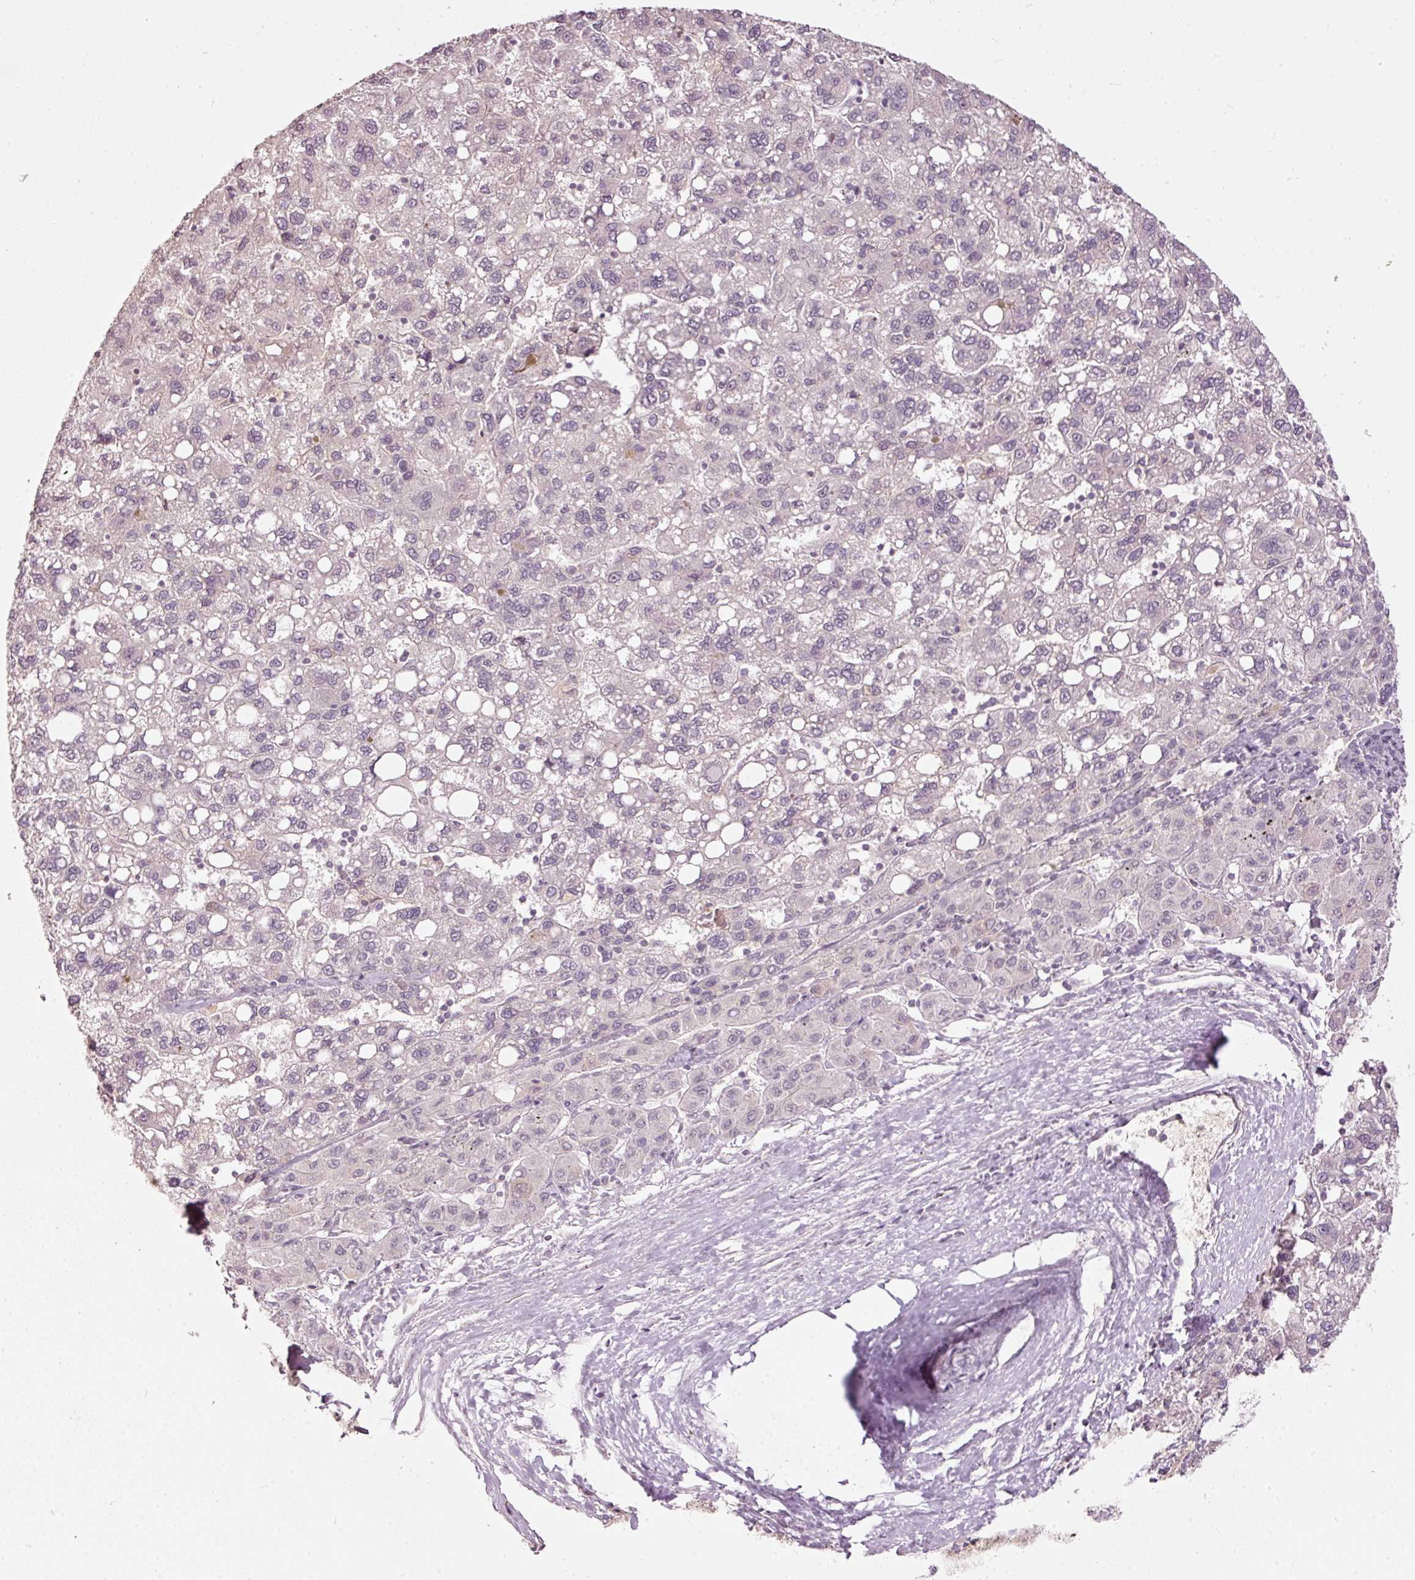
{"staining": {"intensity": "negative", "quantity": "none", "location": "none"}, "tissue": "liver cancer", "cell_type": "Tumor cells", "image_type": "cancer", "snomed": [{"axis": "morphology", "description": "Carcinoma, Hepatocellular, NOS"}, {"axis": "topography", "description": "Liver"}], "caption": "DAB immunohistochemical staining of human liver cancer displays no significant expression in tumor cells.", "gene": "TOB2", "patient": {"sex": "female", "age": 82}}